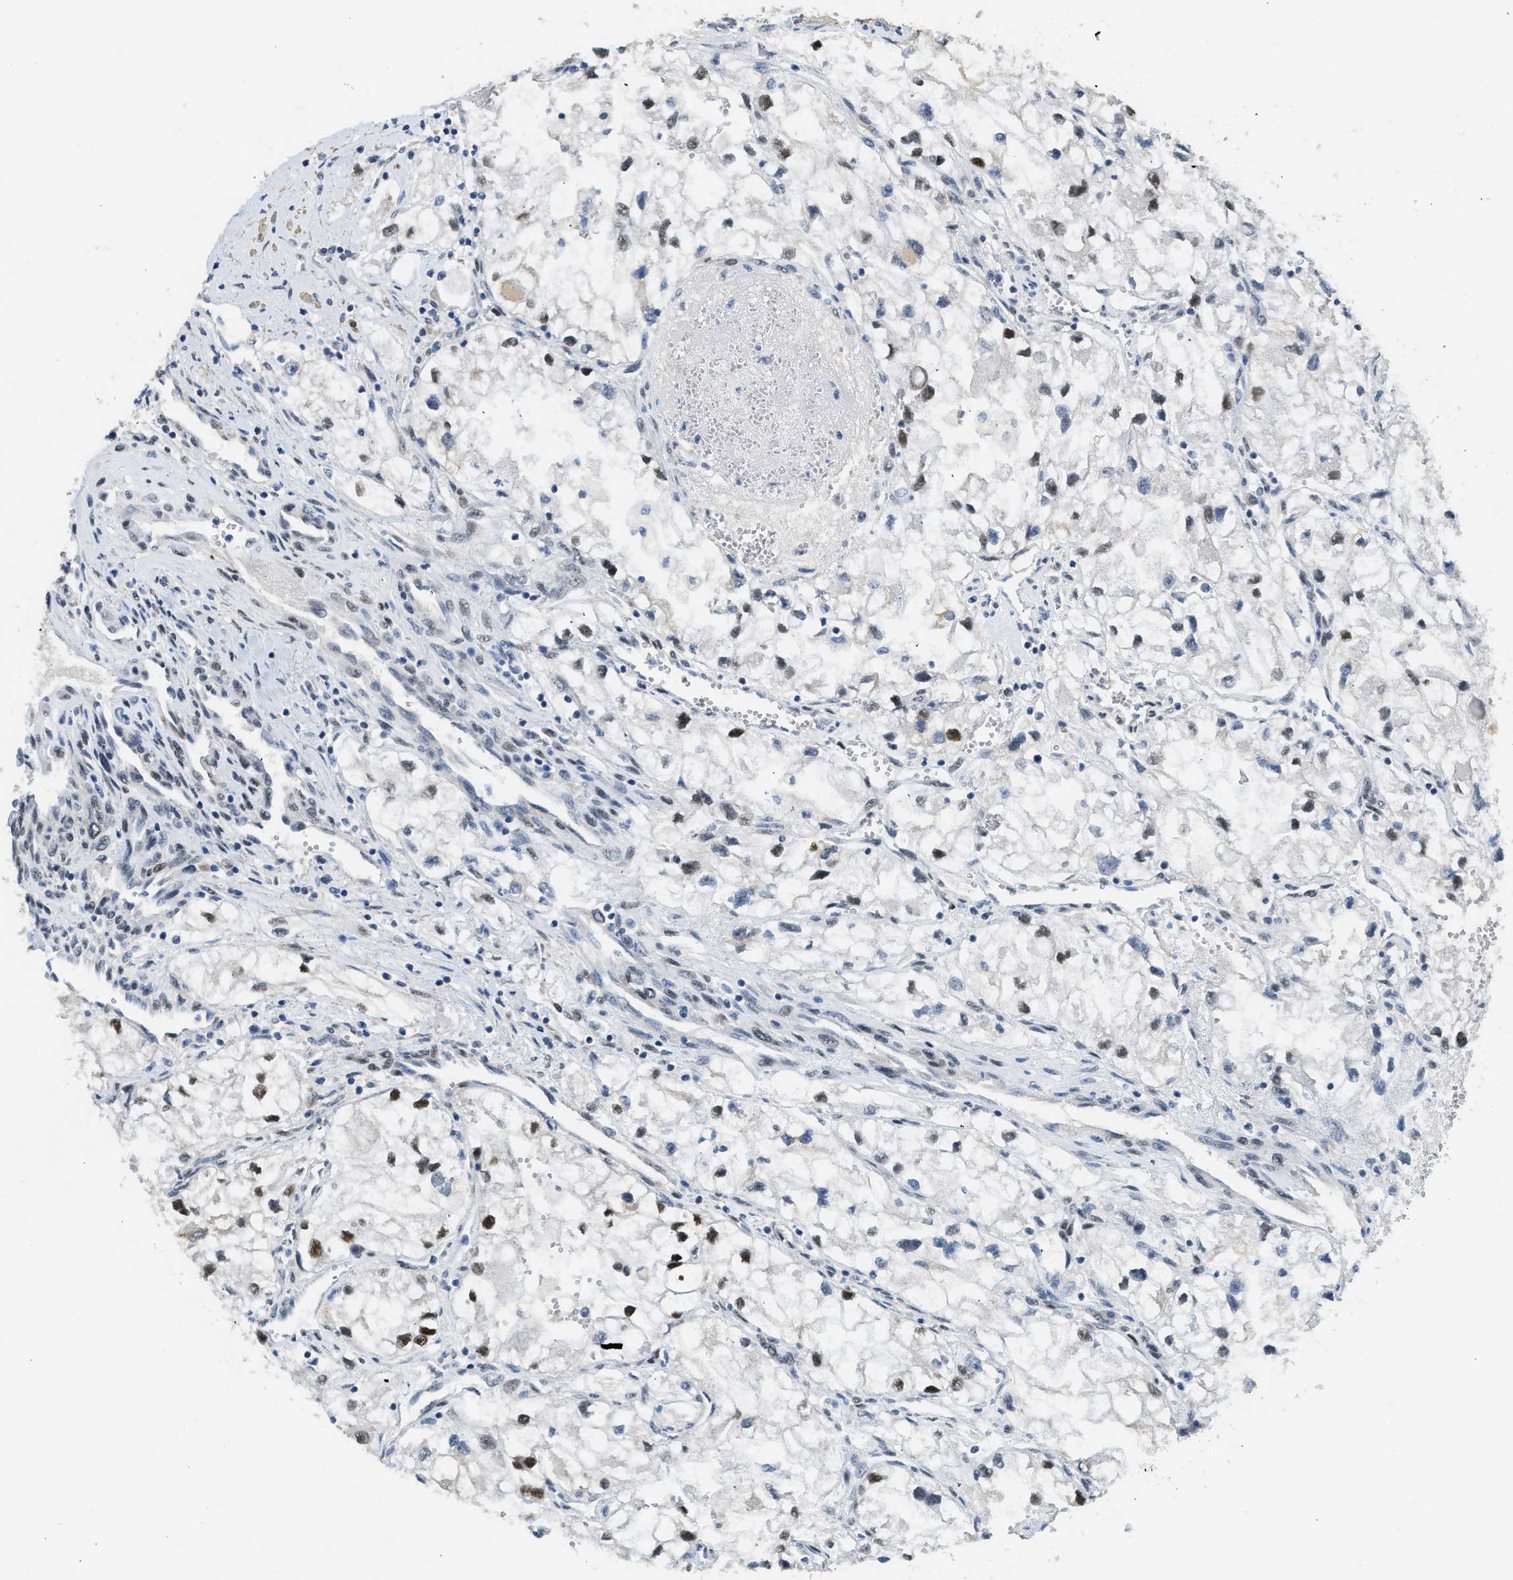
{"staining": {"intensity": "moderate", "quantity": ">75%", "location": "nuclear"}, "tissue": "renal cancer", "cell_type": "Tumor cells", "image_type": "cancer", "snomed": [{"axis": "morphology", "description": "Adenocarcinoma, NOS"}, {"axis": "topography", "description": "Kidney"}], "caption": "Adenocarcinoma (renal) stained for a protein (brown) displays moderate nuclear positive expression in about >75% of tumor cells.", "gene": "ZBTB20", "patient": {"sex": "female", "age": 70}}